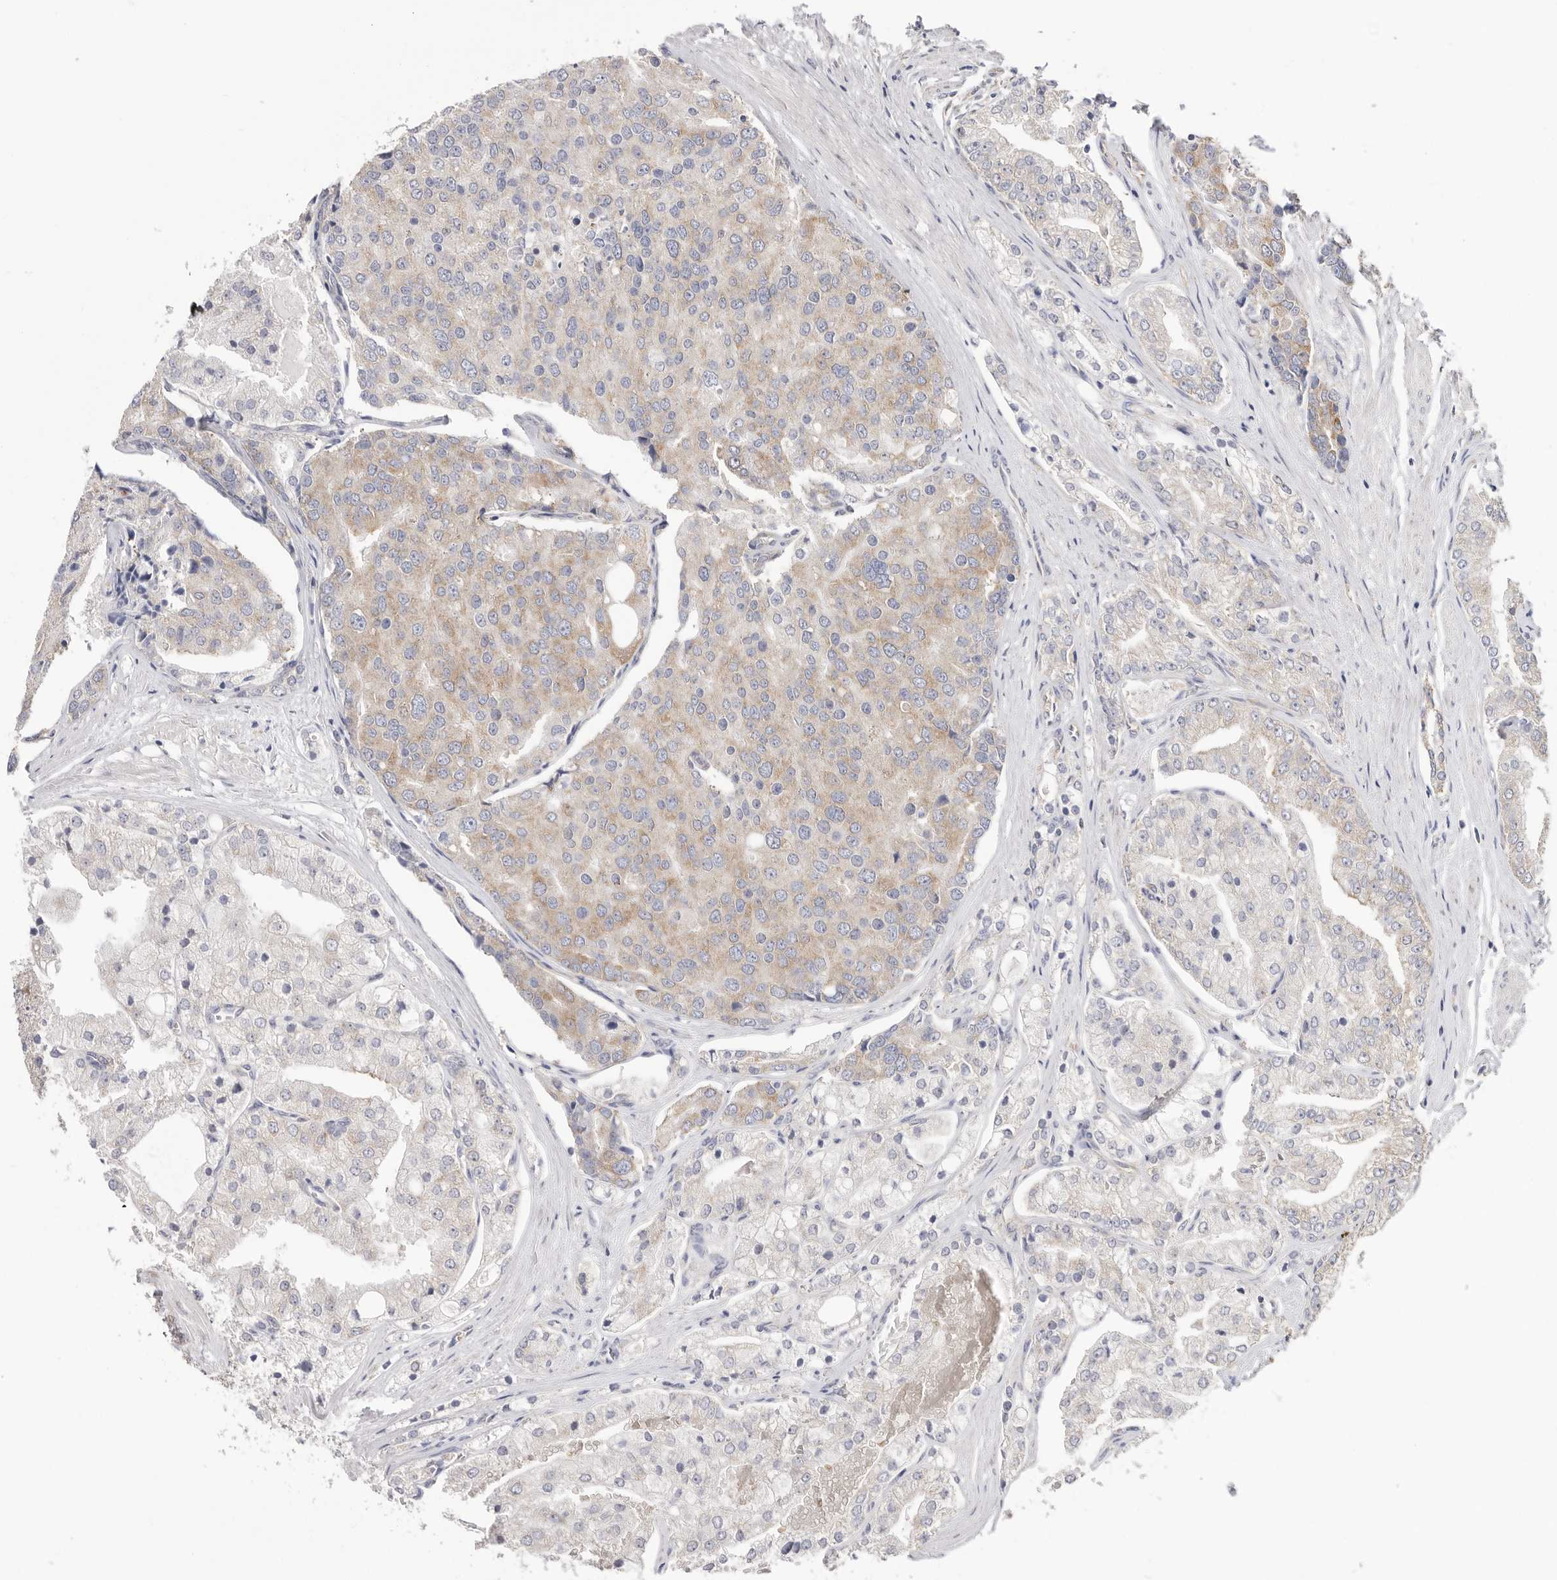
{"staining": {"intensity": "weak", "quantity": ">75%", "location": "cytoplasmic/membranous"}, "tissue": "prostate cancer", "cell_type": "Tumor cells", "image_type": "cancer", "snomed": [{"axis": "morphology", "description": "Adenocarcinoma, High grade"}, {"axis": "topography", "description": "Prostate"}], "caption": "Protein expression analysis of human prostate cancer (adenocarcinoma (high-grade)) reveals weak cytoplasmic/membranous expression in about >75% of tumor cells.", "gene": "SERBP1", "patient": {"sex": "male", "age": 50}}